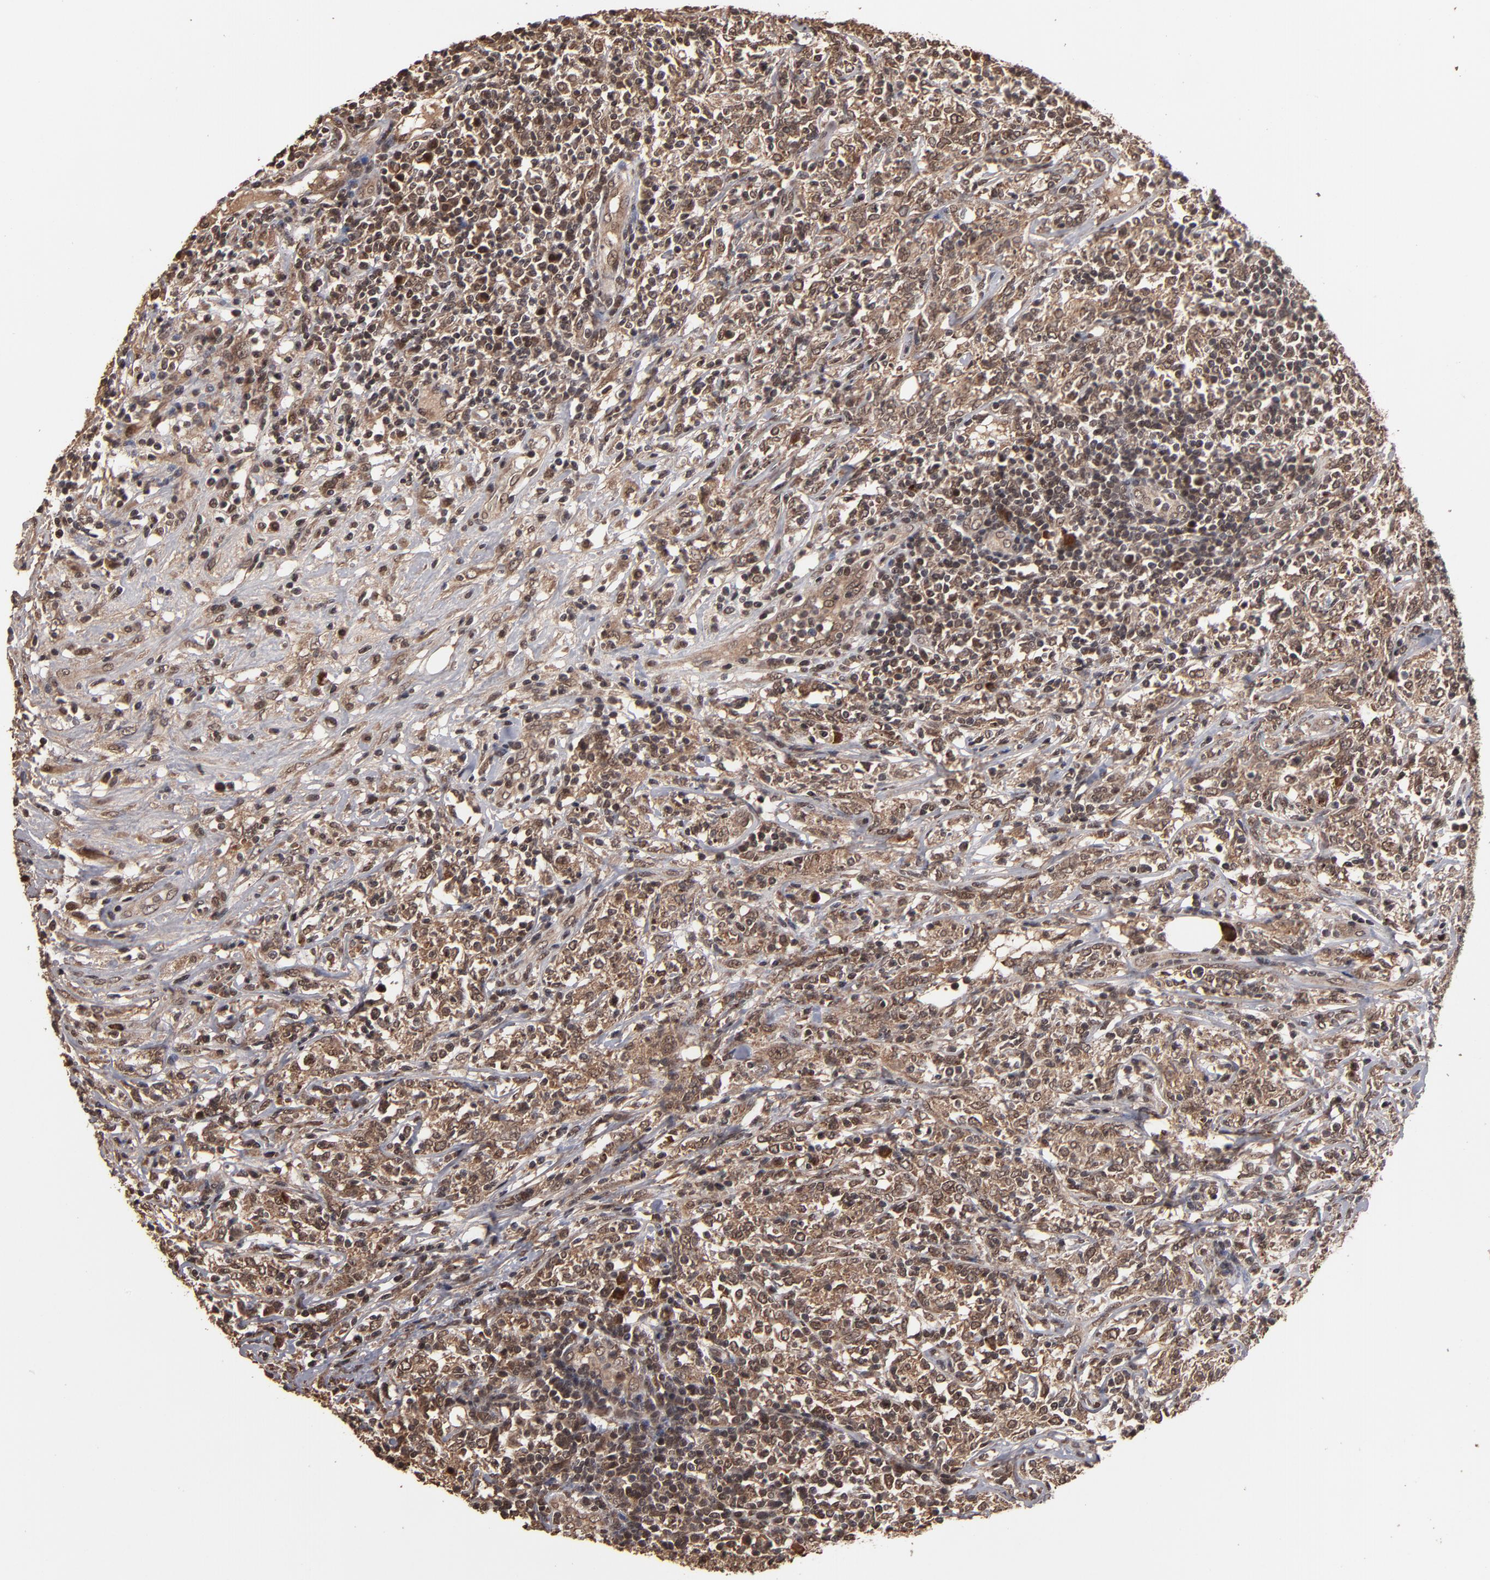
{"staining": {"intensity": "weak", "quantity": ">75%", "location": "cytoplasmic/membranous"}, "tissue": "lymphoma", "cell_type": "Tumor cells", "image_type": "cancer", "snomed": [{"axis": "morphology", "description": "Malignant lymphoma, non-Hodgkin's type, High grade"}, {"axis": "topography", "description": "Lymph node"}], "caption": "This image displays malignant lymphoma, non-Hodgkin's type (high-grade) stained with IHC to label a protein in brown. The cytoplasmic/membranous of tumor cells show weak positivity for the protein. Nuclei are counter-stained blue.", "gene": "NXF2B", "patient": {"sex": "female", "age": 84}}